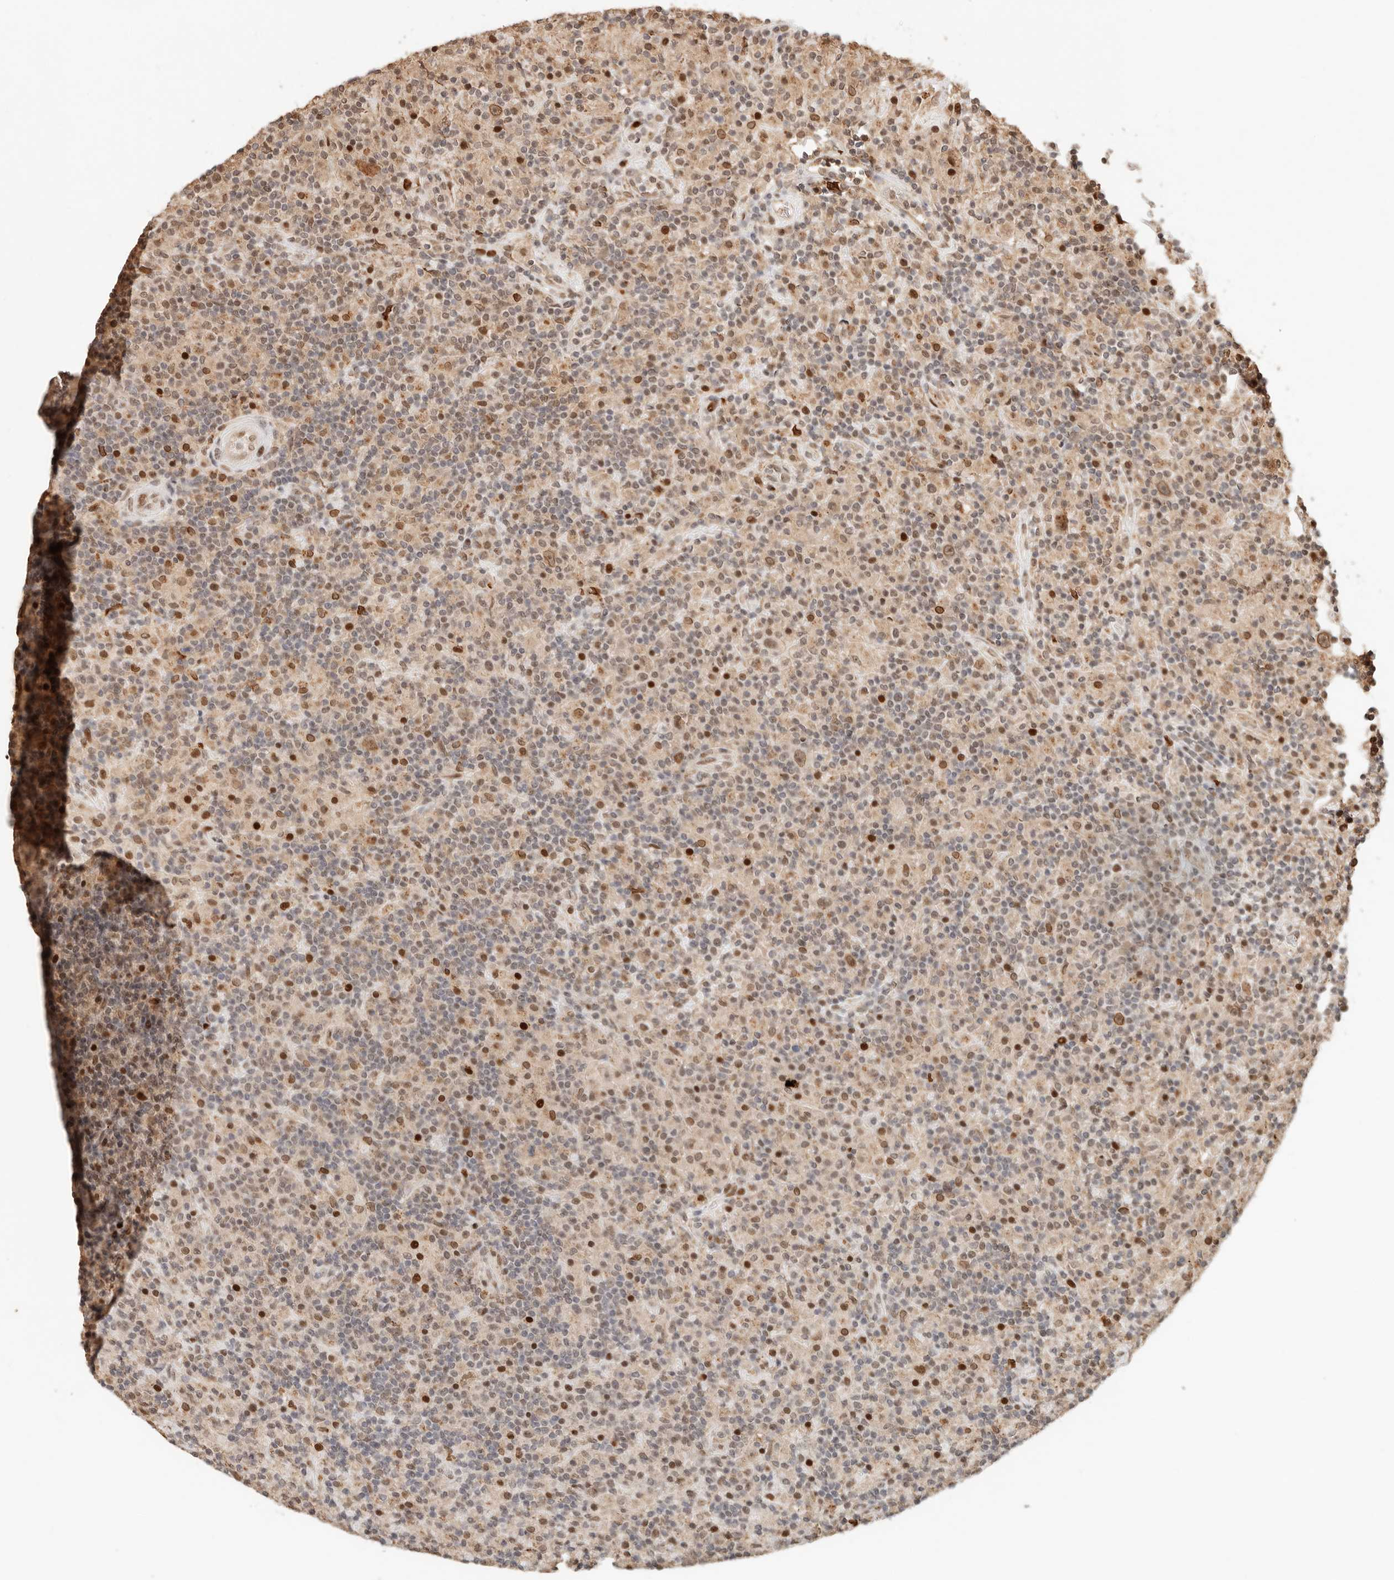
{"staining": {"intensity": "moderate", "quantity": ">75%", "location": "nuclear"}, "tissue": "lymphoma", "cell_type": "Tumor cells", "image_type": "cancer", "snomed": [{"axis": "morphology", "description": "Hodgkin's disease, NOS"}, {"axis": "topography", "description": "Lymph node"}], "caption": "Protein staining by IHC demonstrates moderate nuclear staining in approximately >75% of tumor cells in Hodgkin's disease. Nuclei are stained in blue.", "gene": "NPAS2", "patient": {"sex": "male", "age": 70}}